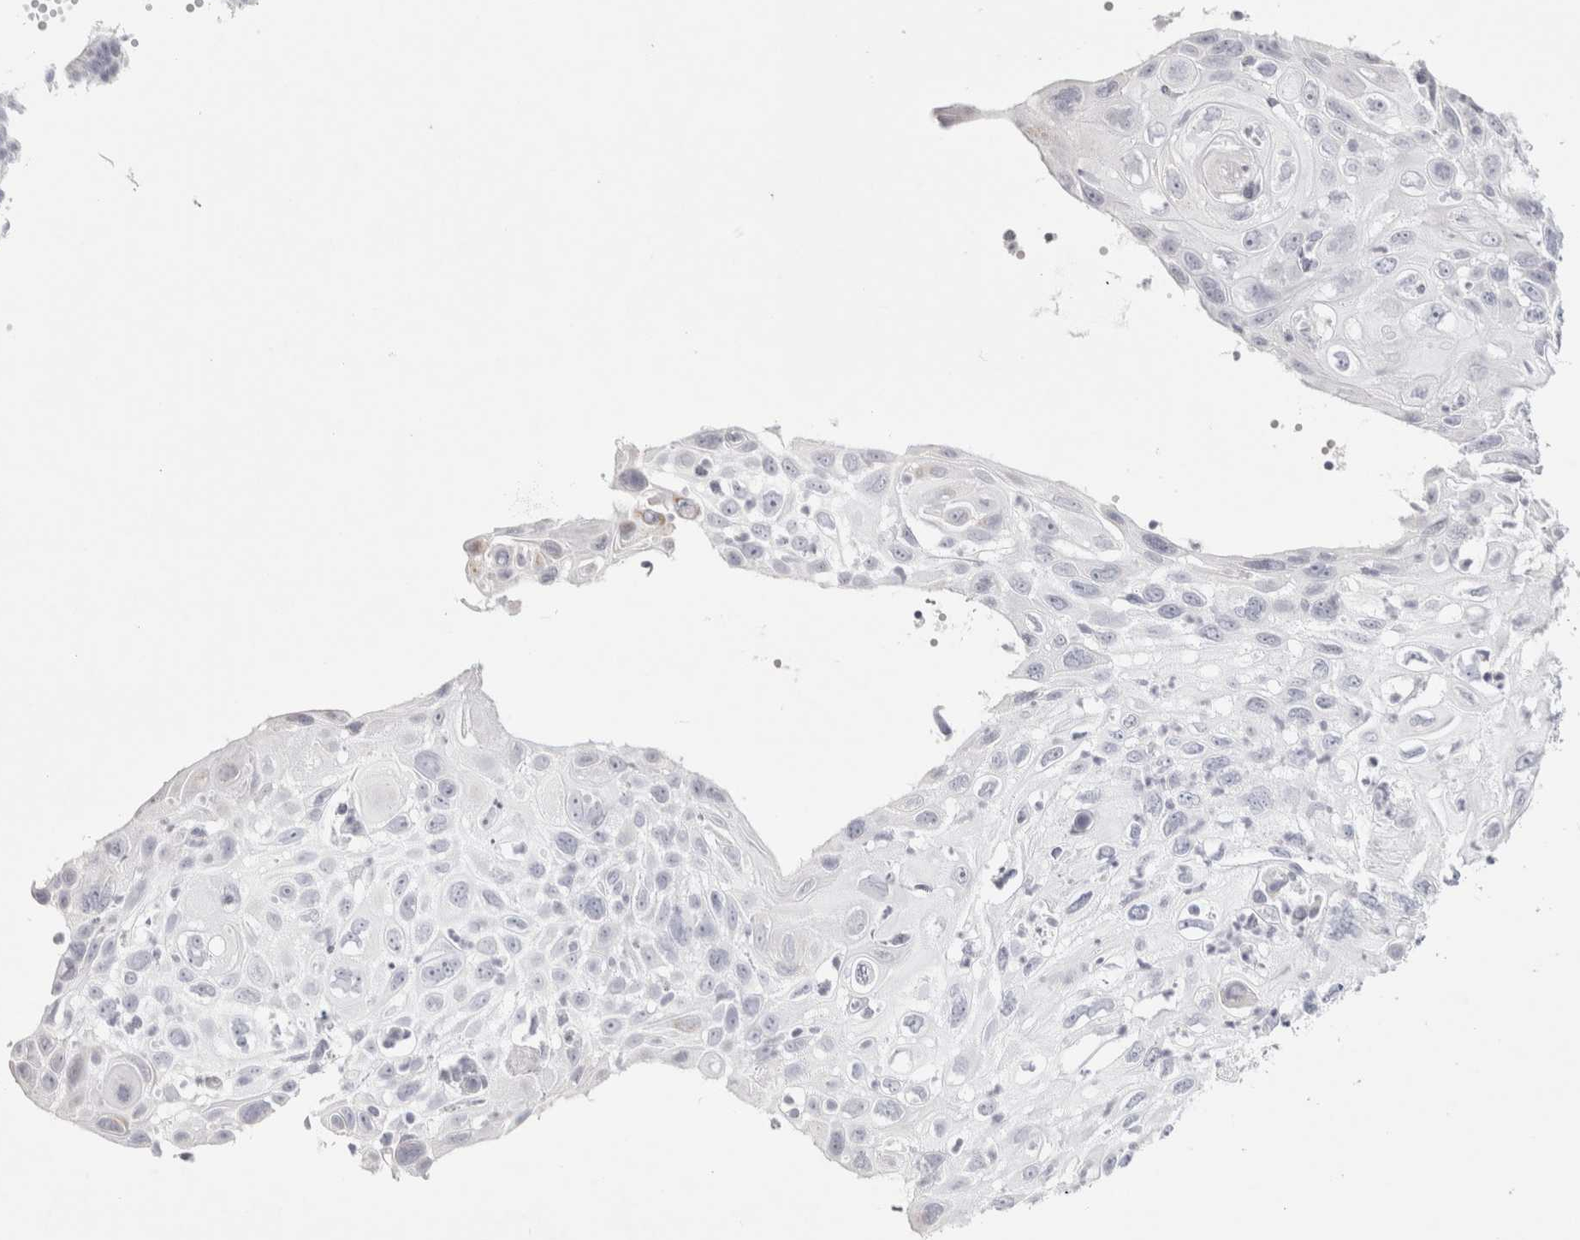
{"staining": {"intensity": "negative", "quantity": "none", "location": "none"}, "tissue": "cervical cancer", "cell_type": "Tumor cells", "image_type": "cancer", "snomed": [{"axis": "morphology", "description": "Squamous cell carcinoma, NOS"}, {"axis": "topography", "description": "Cervix"}], "caption": "Histopathology image shows no protein staining in tumor cells of cervical squamous cell carcinoma tissue.", "gene": "GARIN1A", "patient": {"sex": "female", "age": 70}}